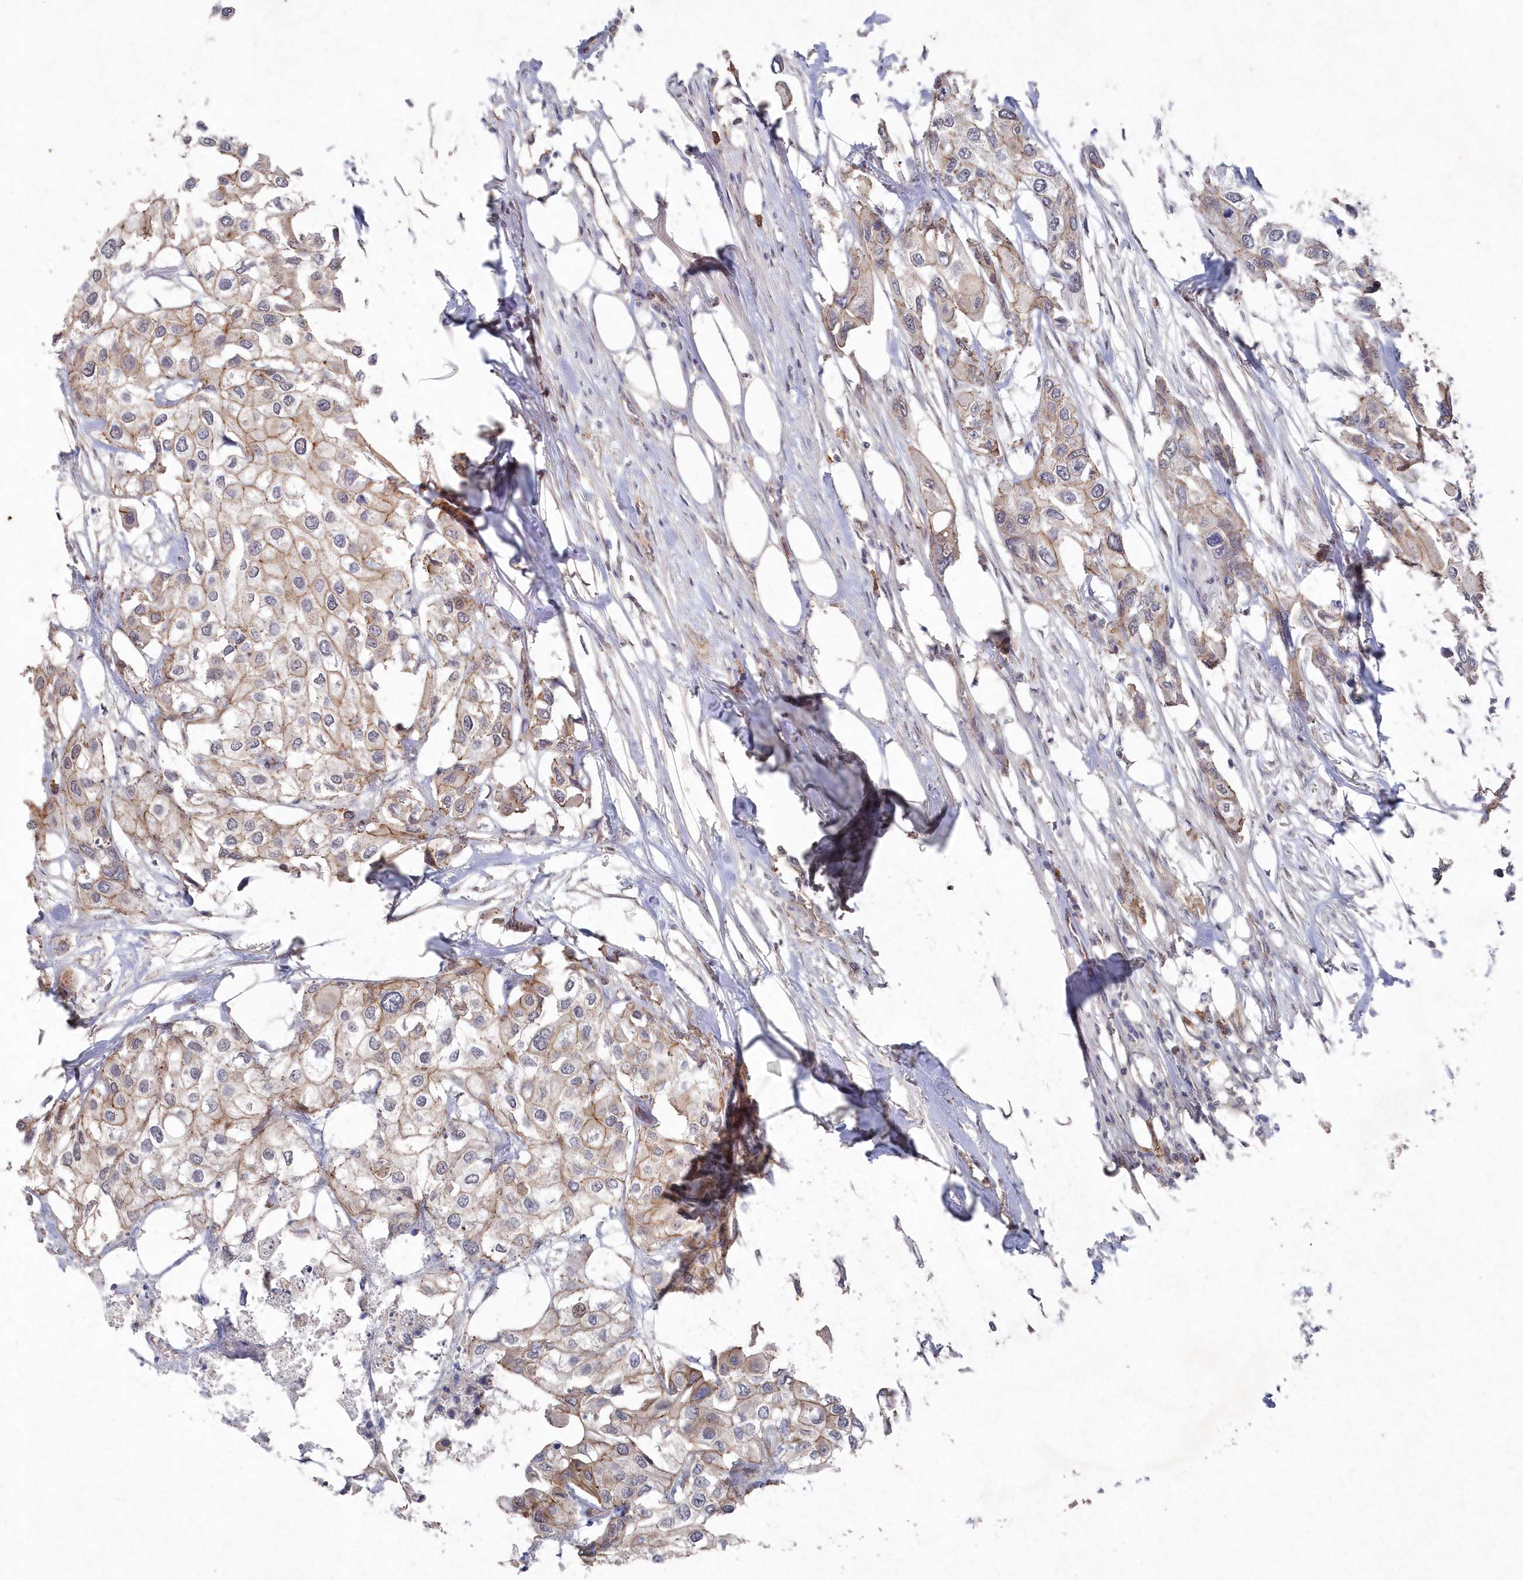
{"staining": {"intensity": "moderate", "quantity": "25%-75%", "location": "cytoplasmic/membranous"}, "tissue": "urothelial cancer", "cell_type": "Tumor cells", "image_type": "cancer", "snomed": [{"axis": "morphology", "description": "Urothelial carcinoma, High grade"}, {"axis": "topography", "description": "Urinary bladder"}], "caption": "Human urothelial cancer stained with a brown dye demonstrates moderate cytoplasmic/membranous positive staining in approximately 25%-75% of tumor cells.", "gene": "VSIG2", "patient": {"sex": "male", "age": 64}}